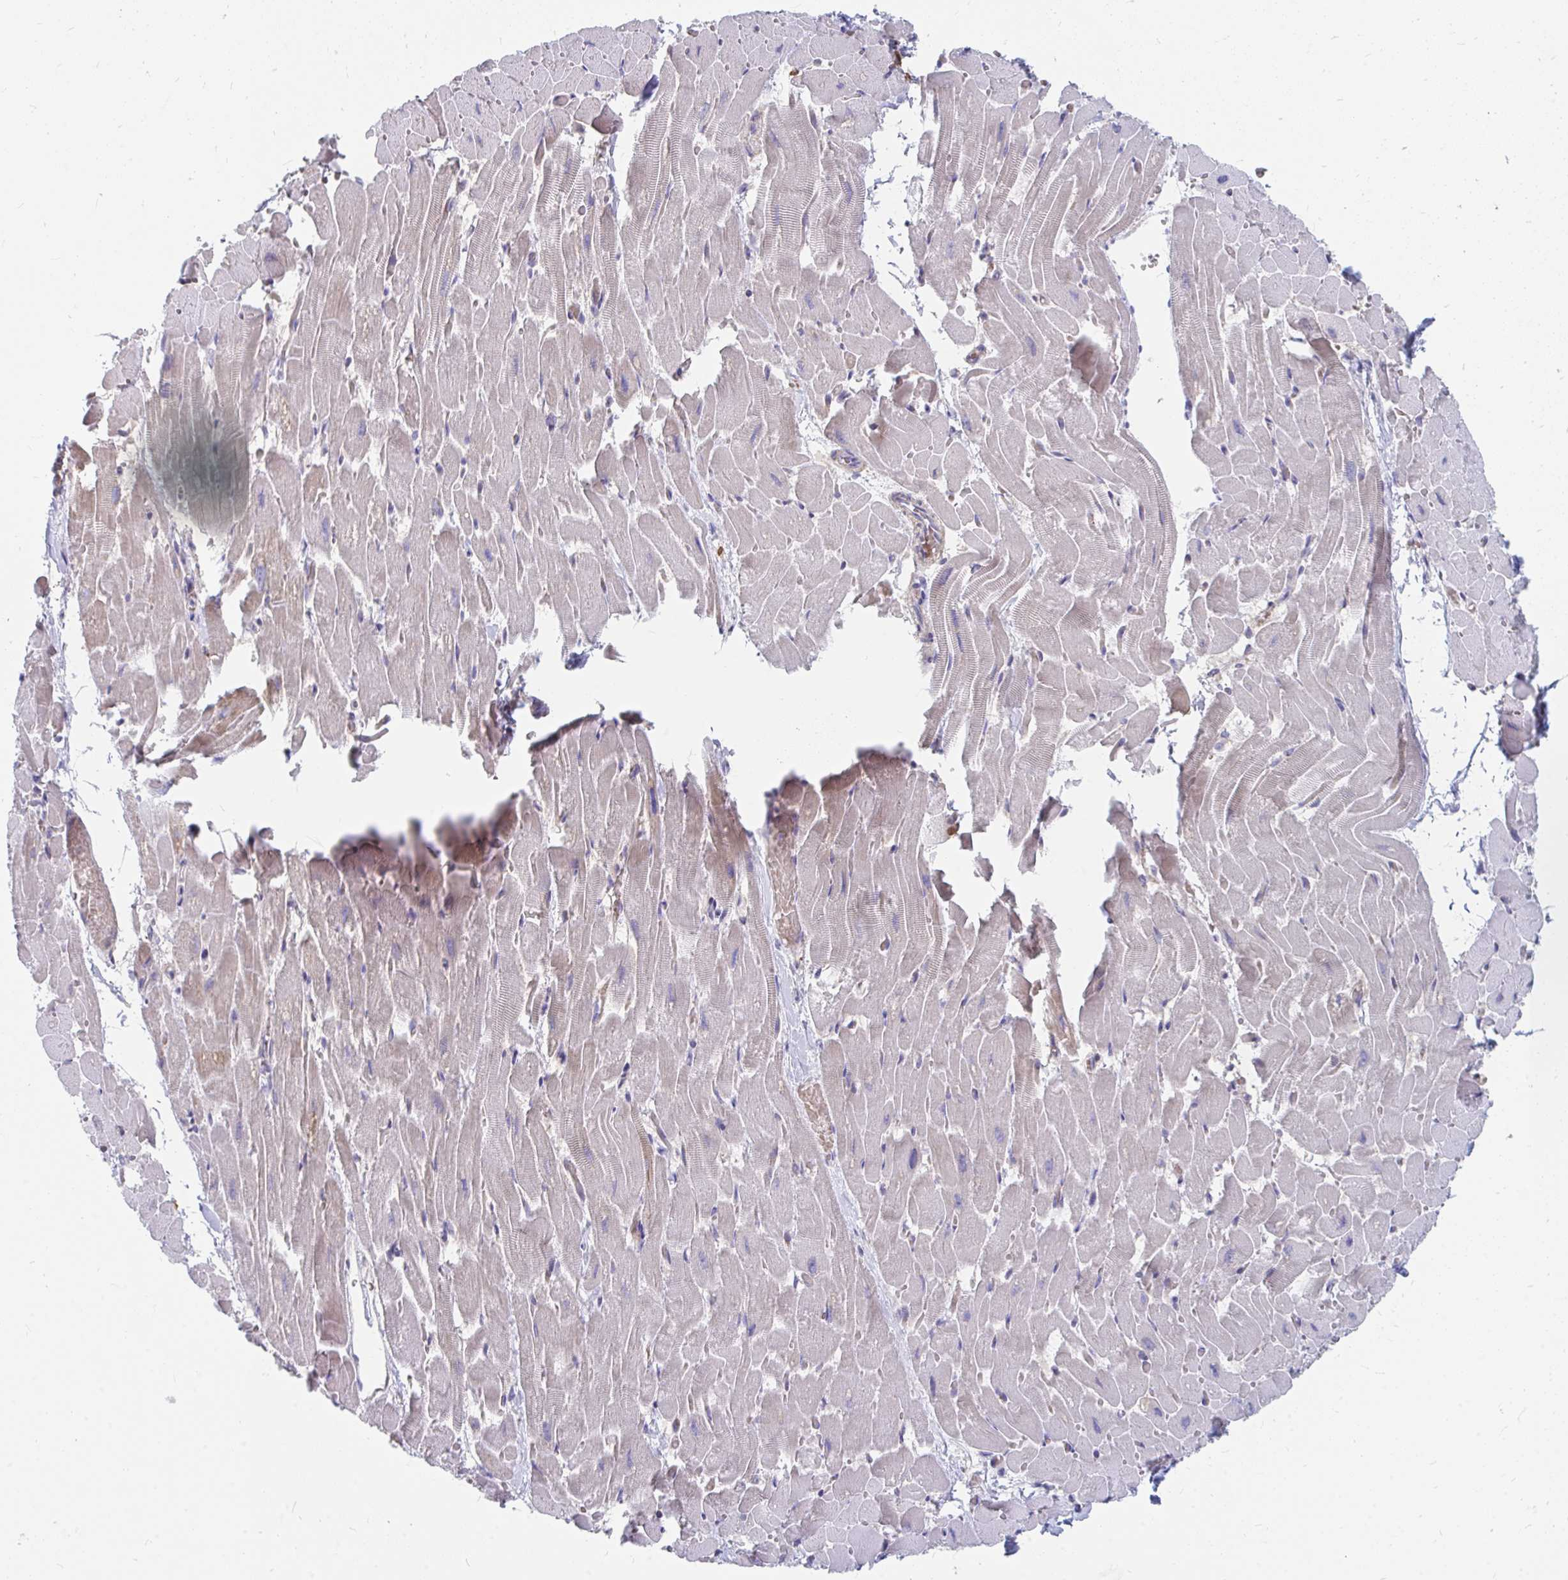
{"staining": {"intensity": "weak", "quantity": "25%-75%", "location": "cytoplasmic/membranous"}, "tissue": "heart muscle", "cell_type": "Cardiomyocytes", "image_type": "normal", "snomed": [{"axis": "morphology", "description": "Normal tissue, NOS"}, {"axis": "topography", "description": "Heart"}], "caption": "Heart muscle was stained to show a protein in brown. There is low levels of weak cytoplasmic/membranous positivity in about 25%-75% of cardiomyocytes. (Brightfield microscopy of DAB IHC at high magnification).", "gene": "PABIR3", "patient": {"sex": "male", "age": 37}}